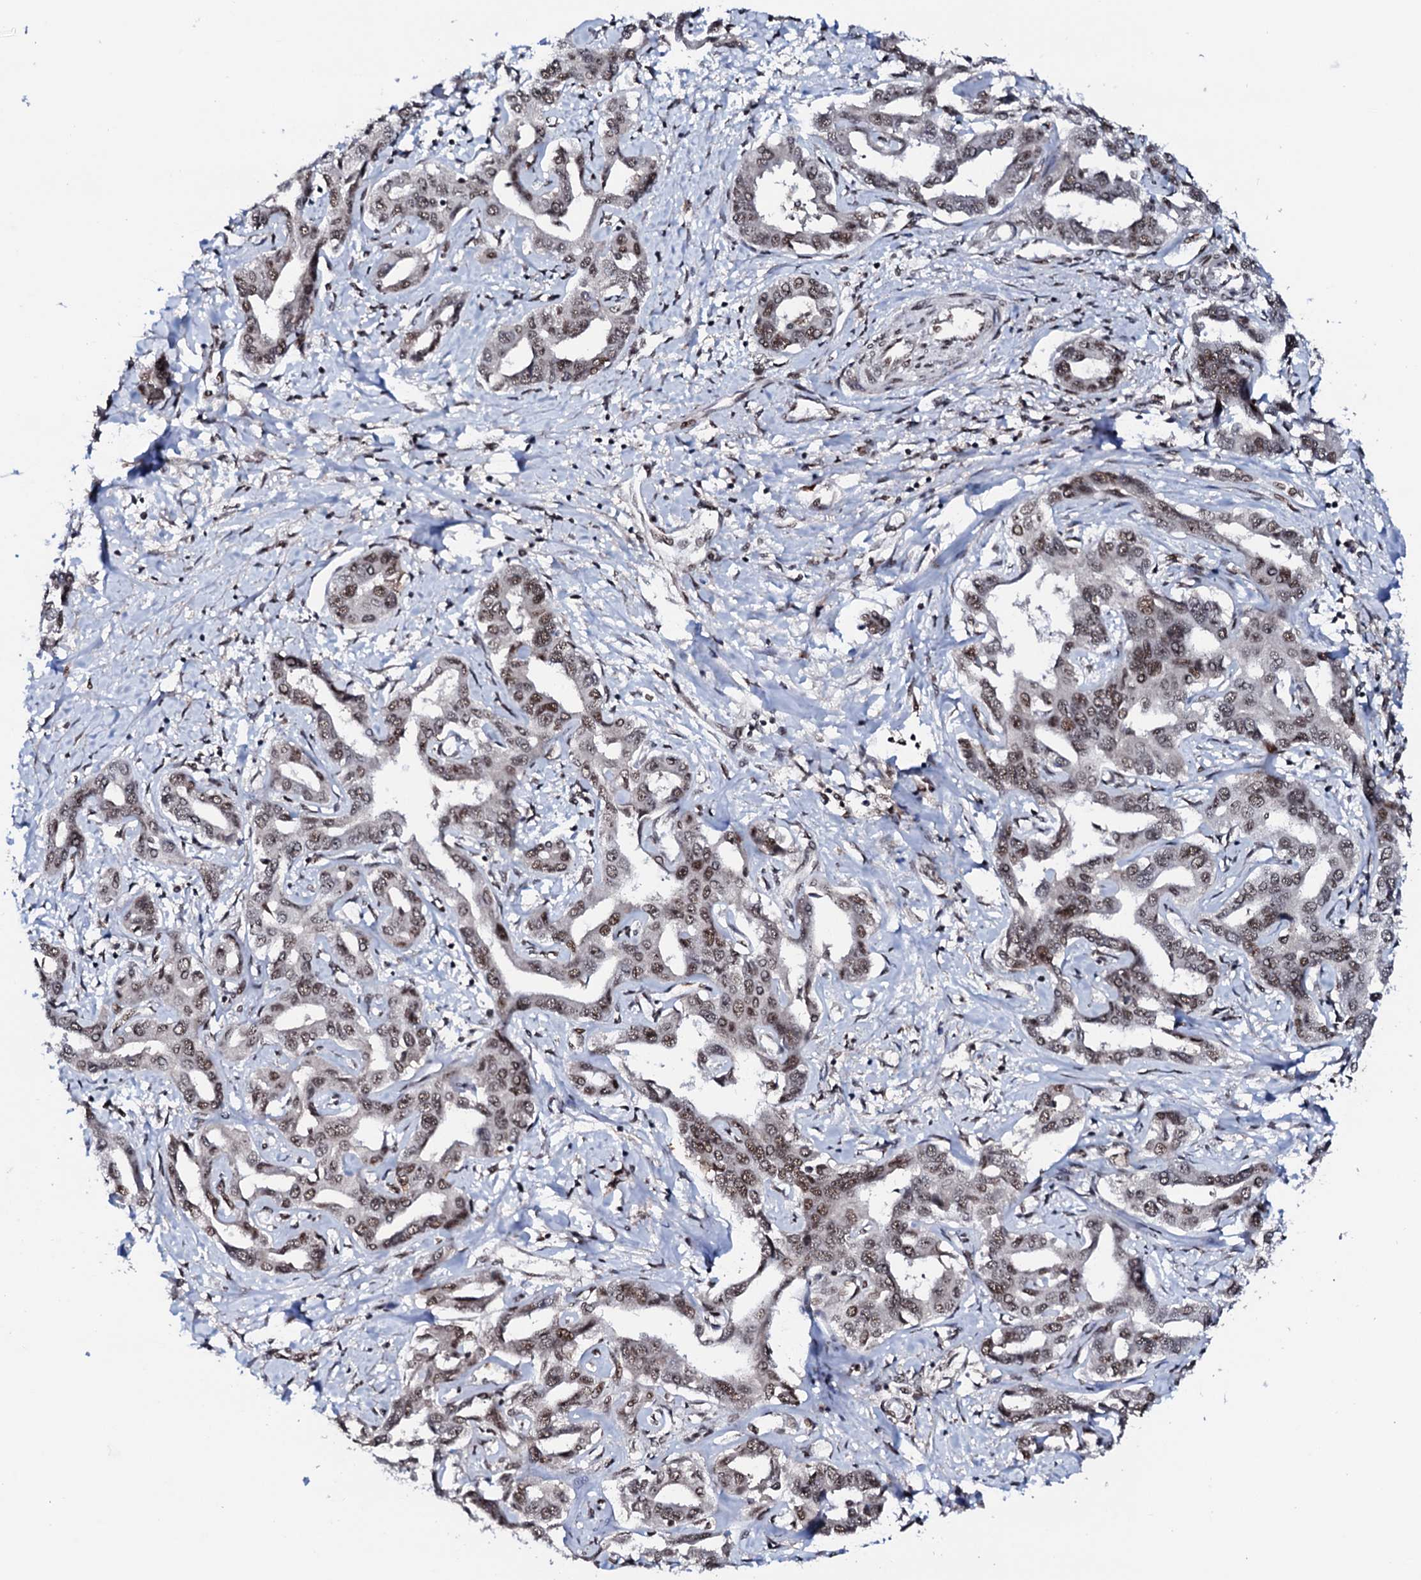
{"staining": {"intensity": "moderate", "quantity": "25%-75%", "location": "nuclear"}, "tissue": "liver cancer", "cell_type": "Tumor cells", "image_type": "cancer", "snomed": [{"axis": "morphology", "description": "Cholangiocarcinoma"}, {"axis": "topography", "description": "Liver"}], "caption": "An image of liver cholangiocarcinoma stained for a protein demonstrates moderate nuclear brown staining in tumor cells.", "gene": "PRPF18", "patient": {"sex": "male", "age": 59}}